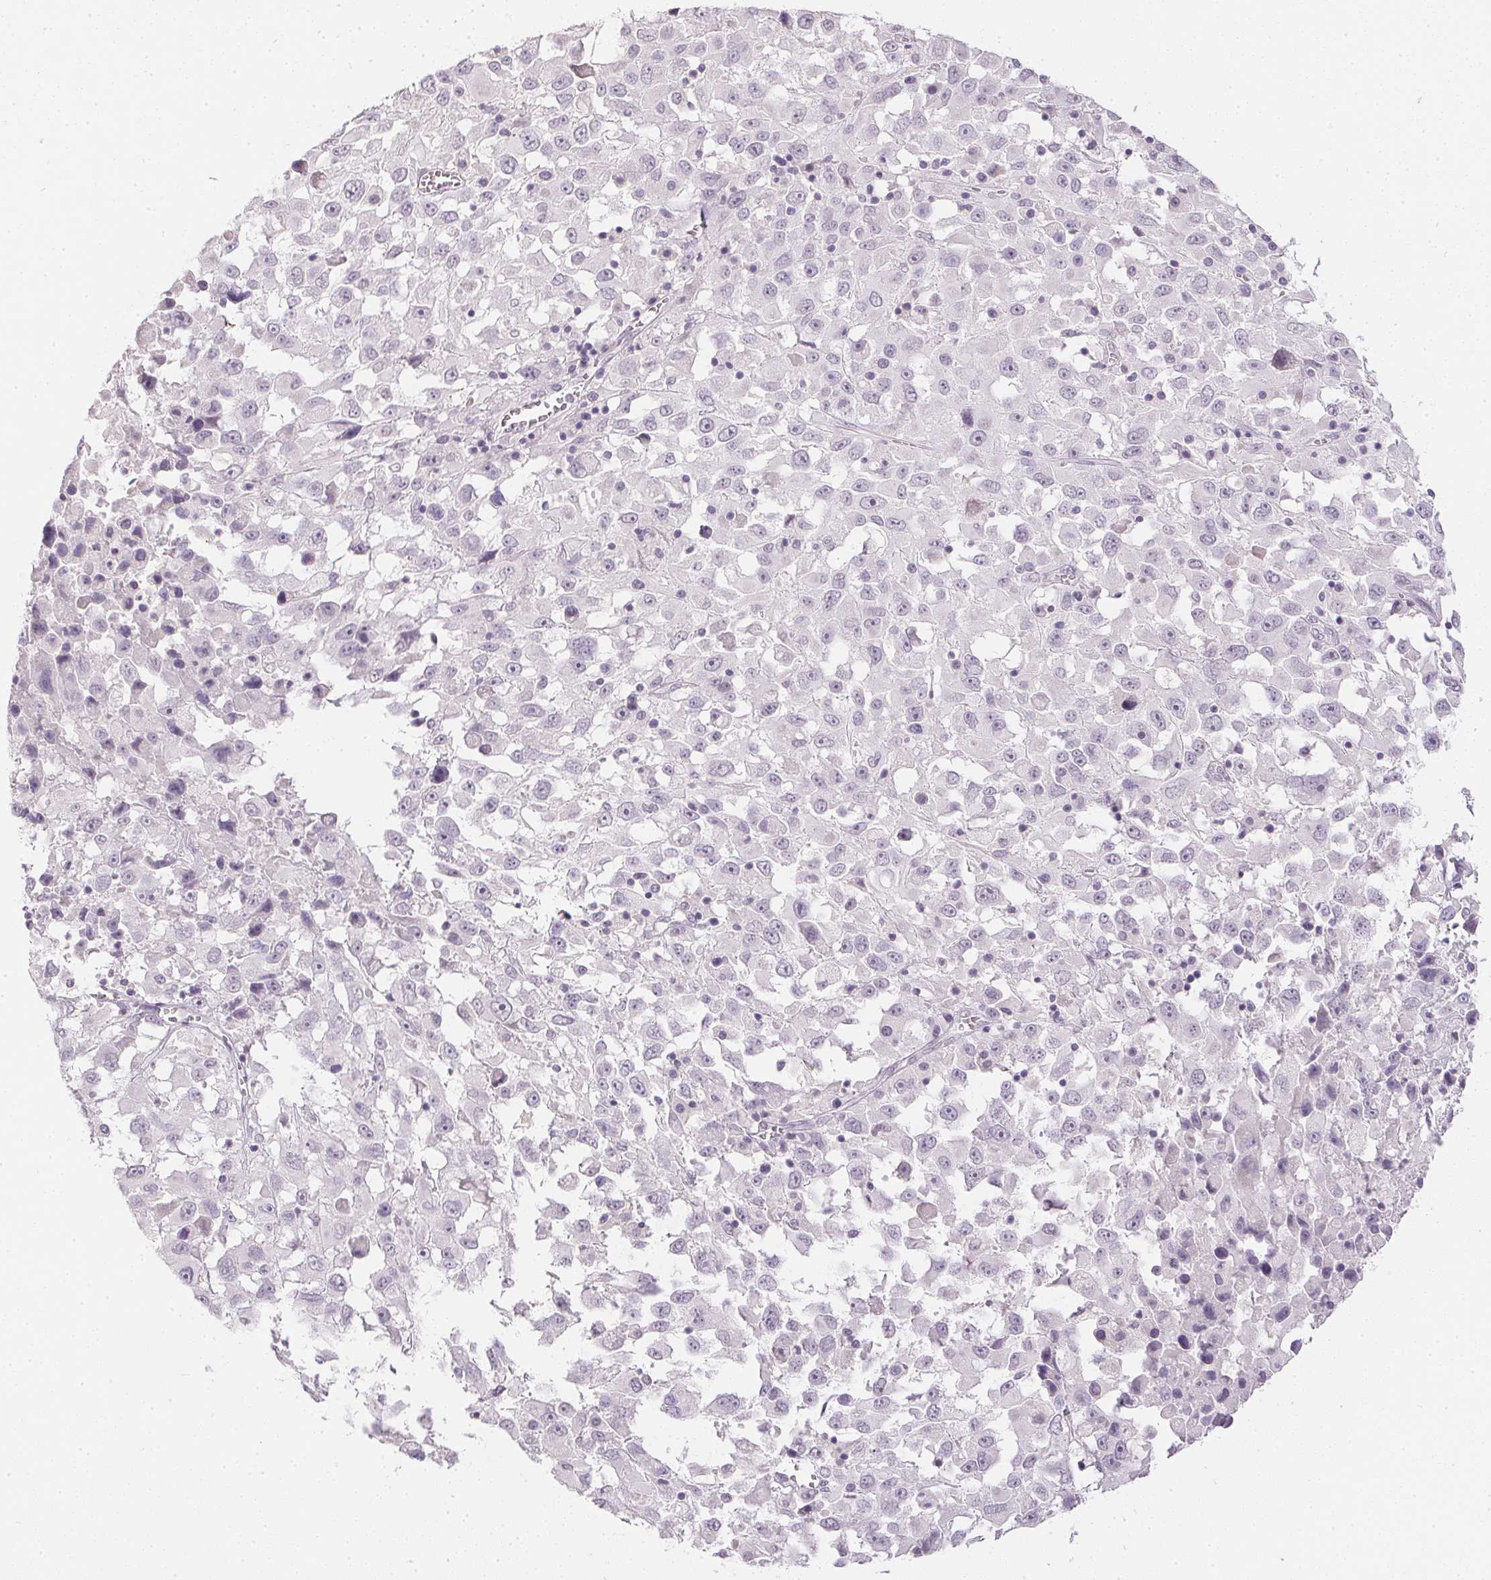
{"staining": {"intensity": "negative", "quantity": "none", "location": "none"}, "tissue": "melanoma", "cell_type": "Tumor cells", "image_type": "cancer", "snomed": [{"axis": "morphology", "description": "Malignant melanoma, Metastatic site"}, {"axis": "topography", "description": "Soft tissue"}], "caption": "A histopathology image of human malignant melanoma (metastatic site) is negative for staining in tumor cells.", "gene": "PPY", "patient": {"sex": "male", "age": 50}}